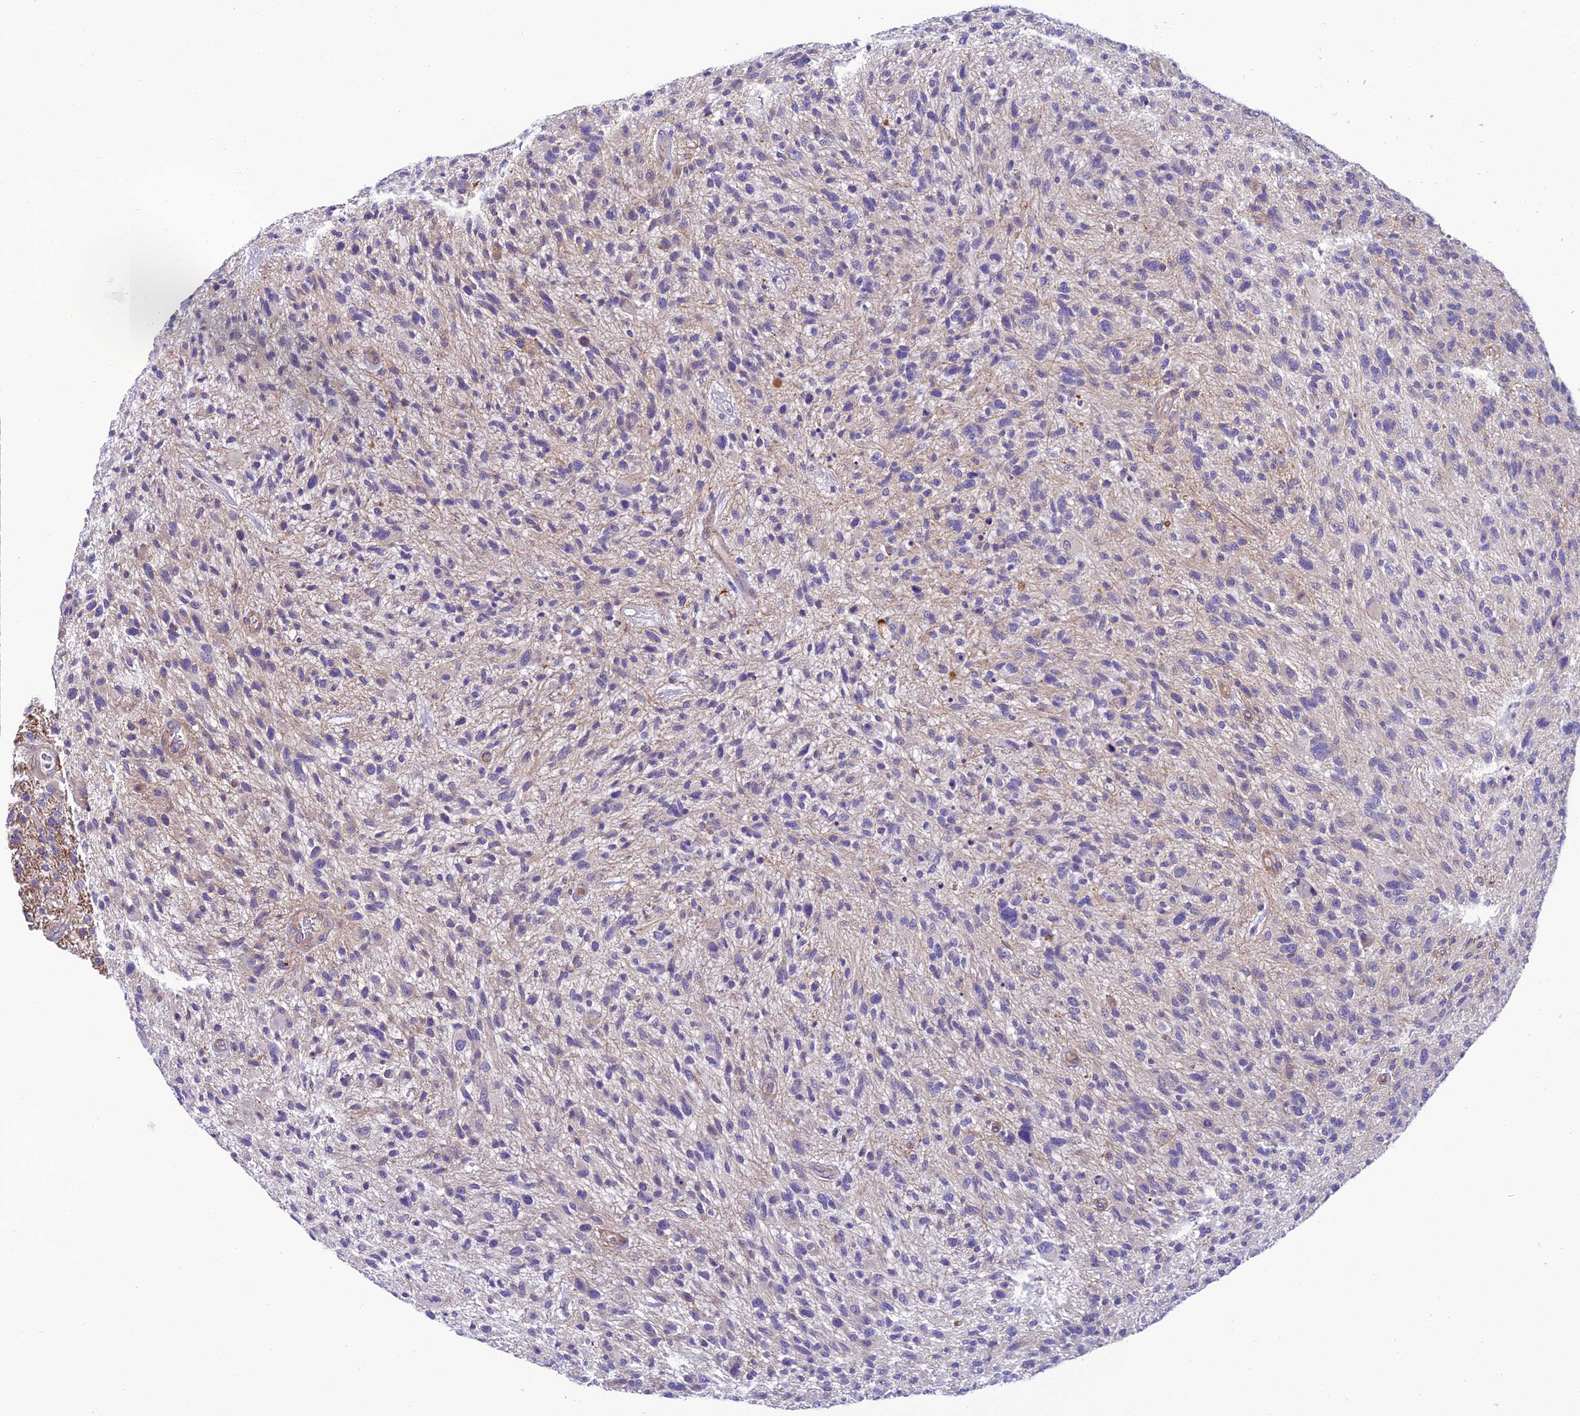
{"staining": {"intensity": "negative", "quantity": "none", "location": "none"}, "tissue": "glioma", "cell_type": "Tumor cells", "image_type": "cancer", "snomed": [{"axis": "morphology", "description": "Glioma, malignant, High grade"}, {"axis": "topography", "description": "Brain"}], "caption": "An IHC image of glioma is shown. There is no staining in tumor cells of glioma.", "gene": "PPFIA3", "patient": {"sex": "male", "age": 47}}